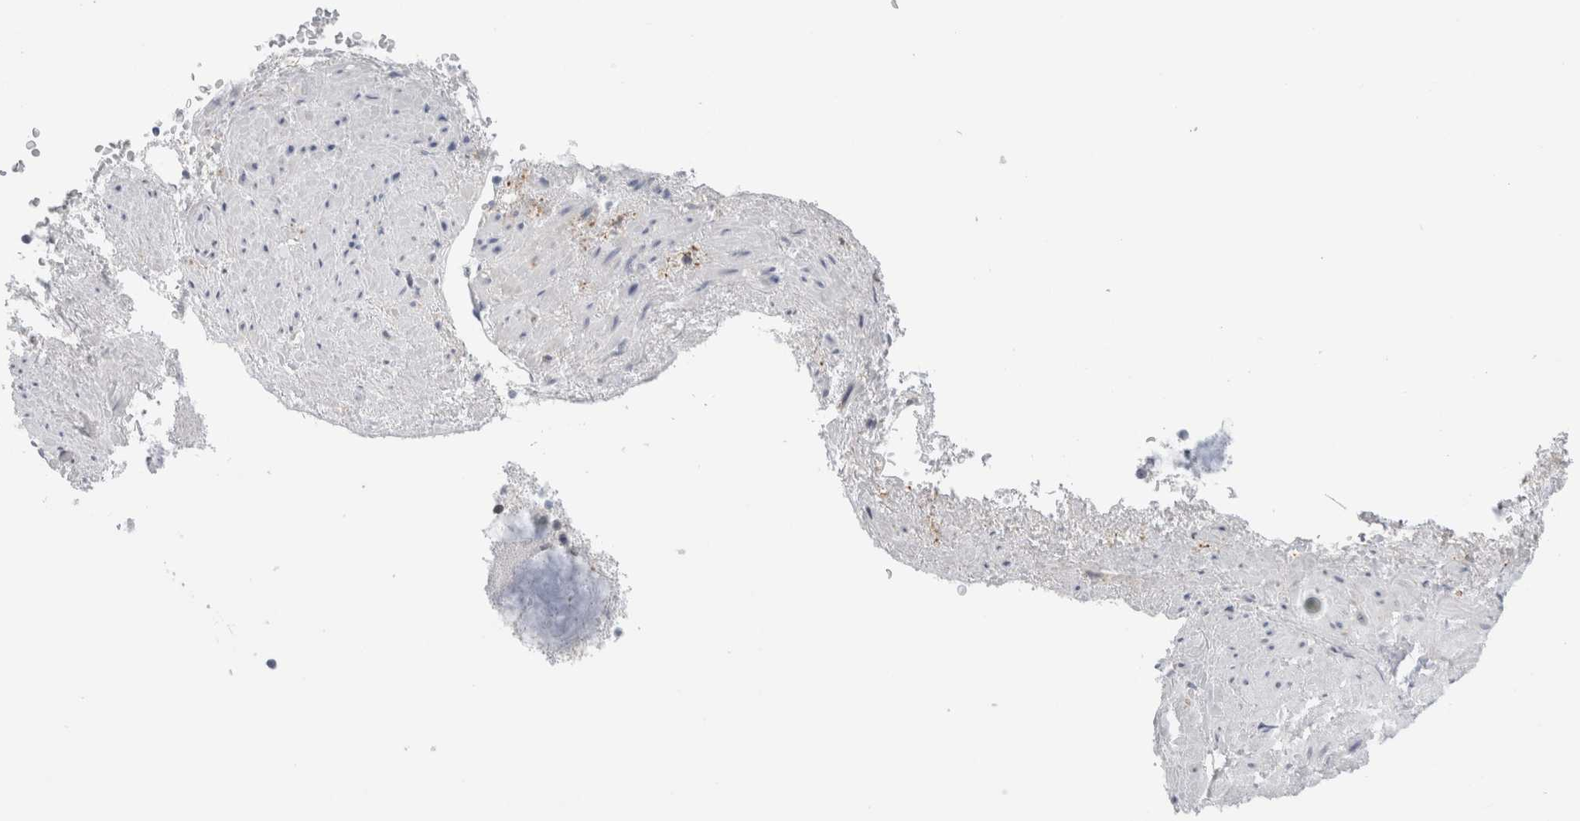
{"staining": {"intensity": "weak", "quantity": "<25%", "location": "cytoplasmic/membranous"}, "tissue": "adrenal gland", "cell_type": "Glandular cells", "image_type": "normal", "snomed": [{"axis": "morphology", "description": "Normal tissue, NOS"}, {"axis": "topography", "description": "Adrenal gland"}], "caption": "This is an immunohistochemistry (IHC) histopathology image of normal adrenal gland. There is no staining in glandular cells.", "gene": "MUC15", "patient": {"sex": "male", "age": 56}}